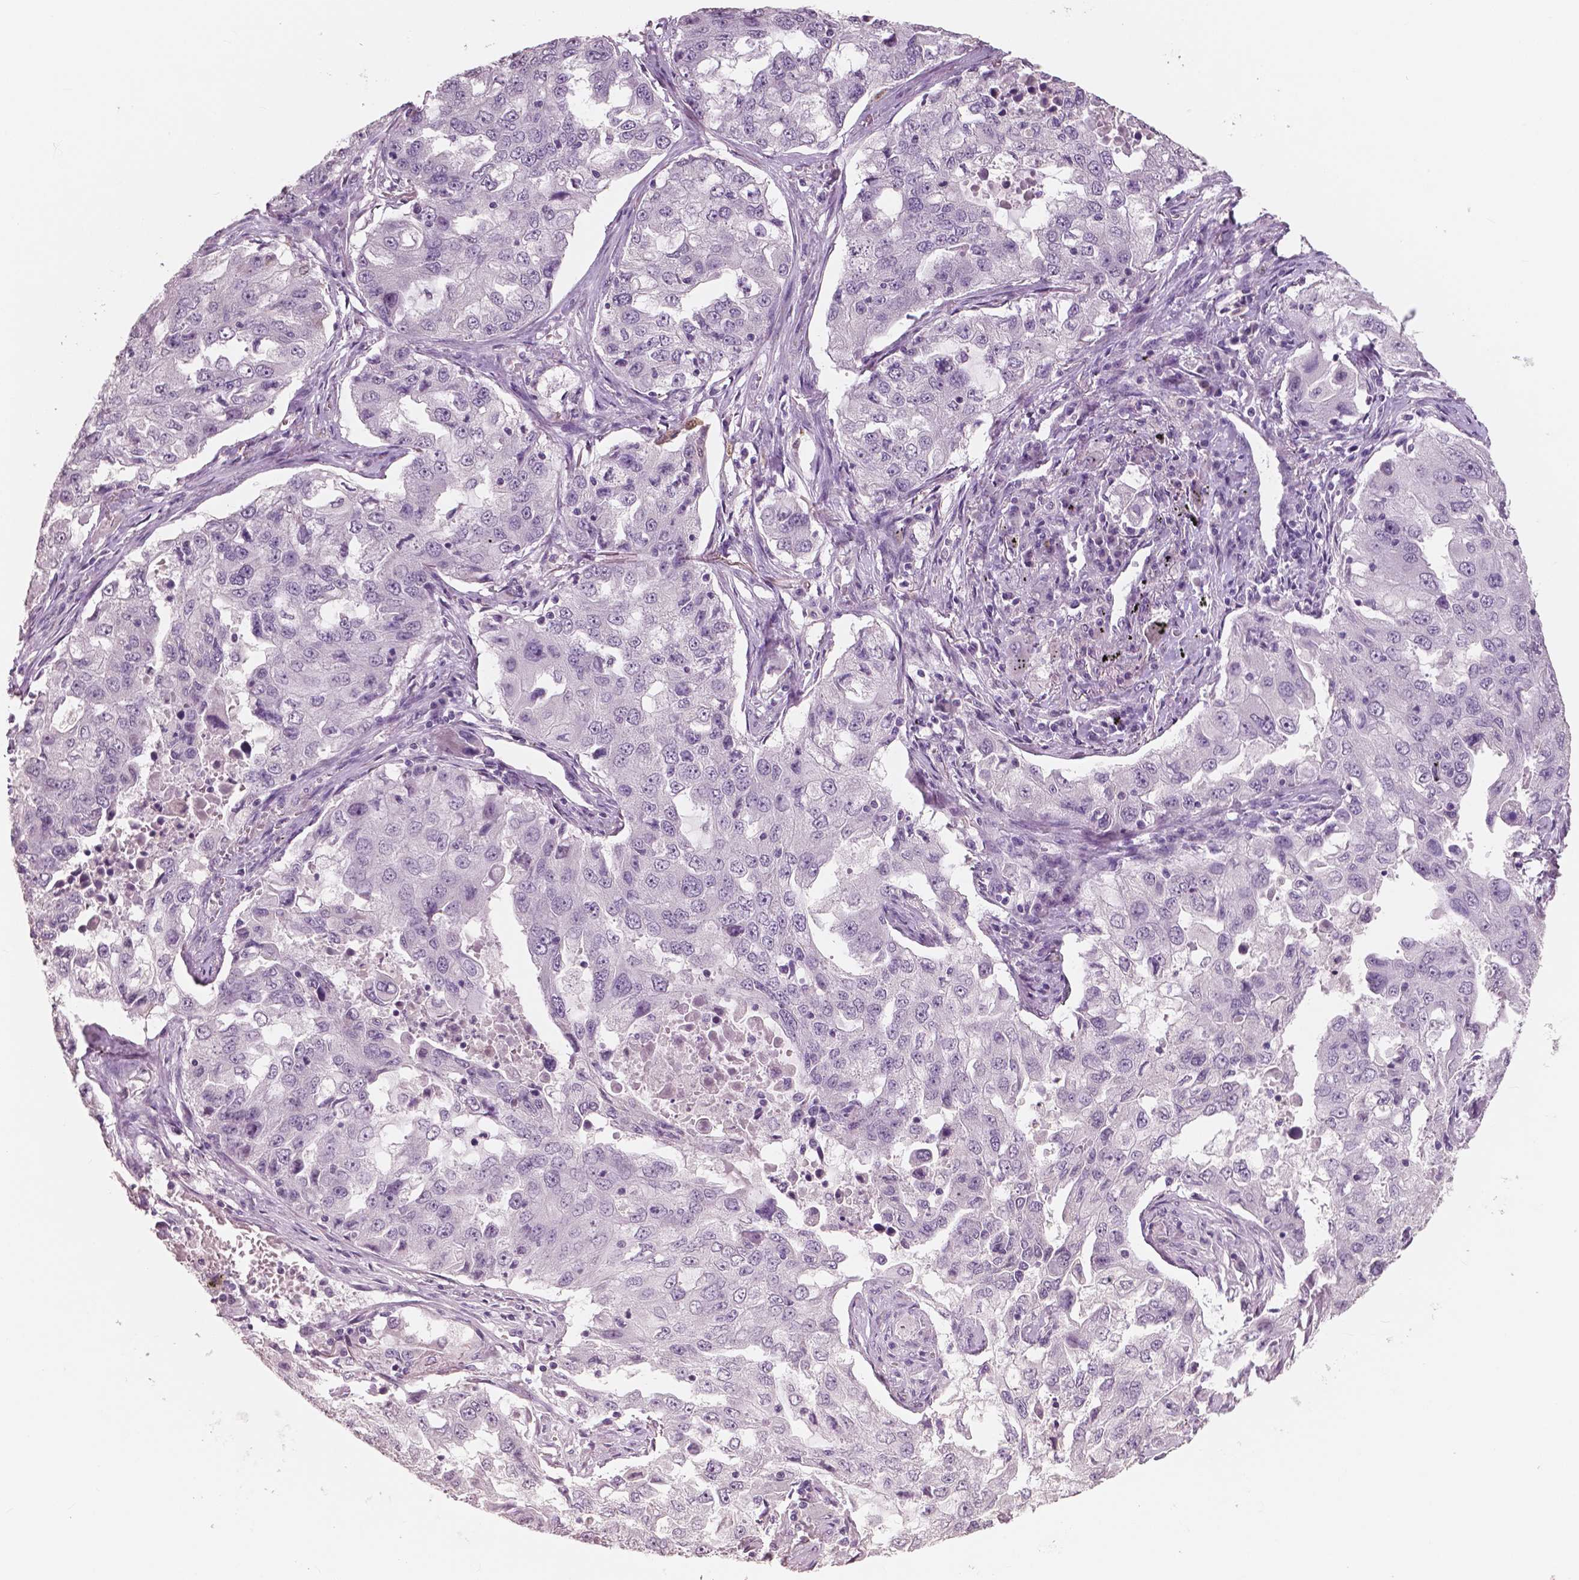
{"staining": {"intensity": "negative", "quantity": "none", "location": "none"}, "tissue": "lung cancer", "cell_type": "Tumor cells", "image_type": "cancer", "snomed": [{"axis": "morphology", "description": "Adenocarcinoma, NOS"}, {"axis": "topography", "description": "Lung"}], "caption": "Lung adenocarcinoma stained for a protein using immunohistochemistry exhibits no positivity tumor cells.", "gene": "NECAB1", "patient": {"sex": "female", "age": 61}}